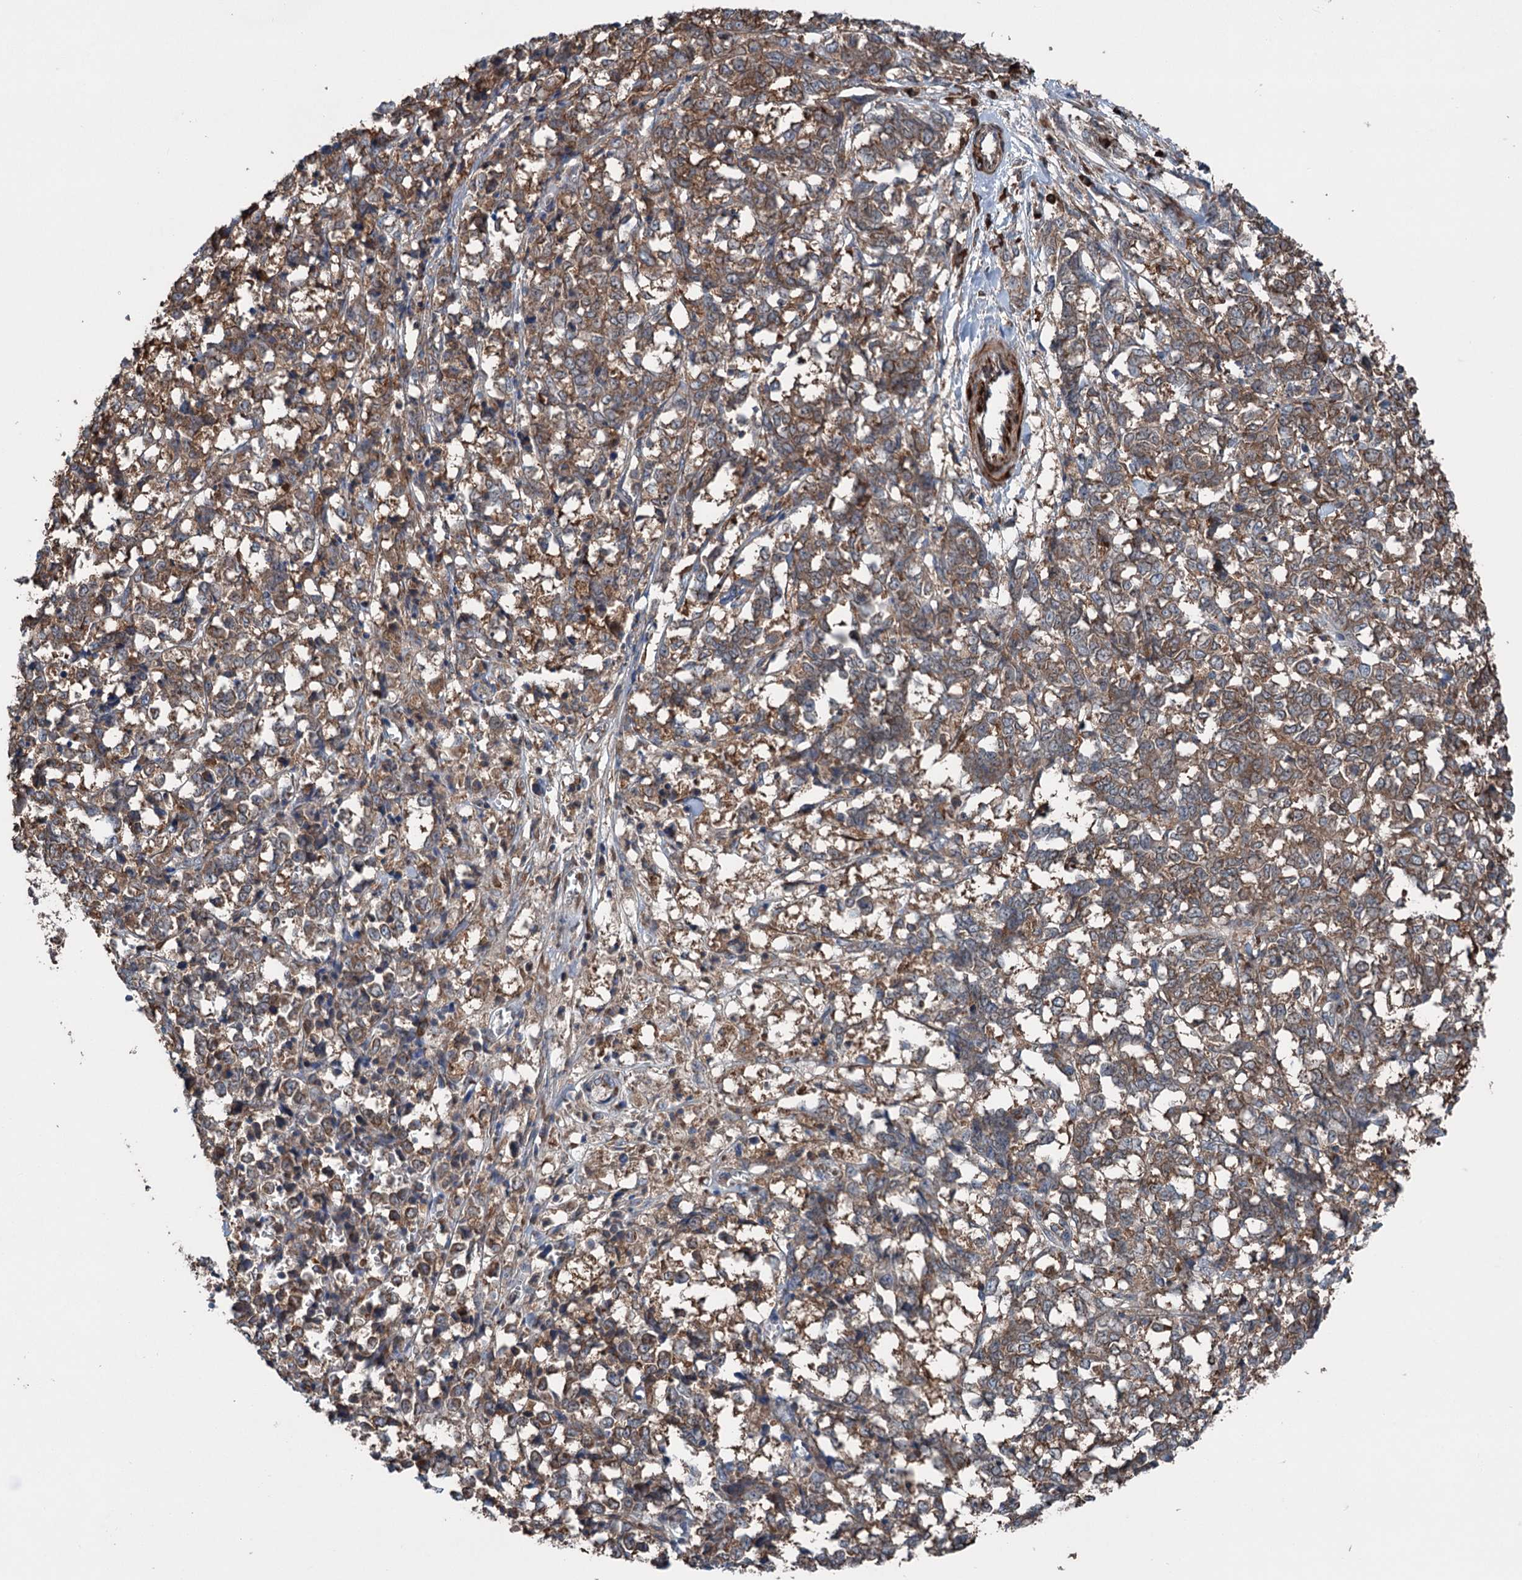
{"staining": {"intensity": "moderate", "quantity": ">75%", "location": "cytoplasmic/membranous"}, "tissue": "melanoma", "cell_type": "Tumor cells", "image_type": "cancer", "snomed": [{"axis": "morphology", "description": "Malignant melanoma, NOS"}, {"axis": "topography", "description": "Skin"}], "caption": "IHC photomicrograph of neoplastic tissue: human melanoma stained using IHC shows medium levels of moderate protein expression localized specifically in the cytoplasmic/membranous of tumor cells, appearing as a cytoplasmic/membranous brown color.", "gene": "CALCOCO1", "patient": {"sex": "female", "age": 72}}